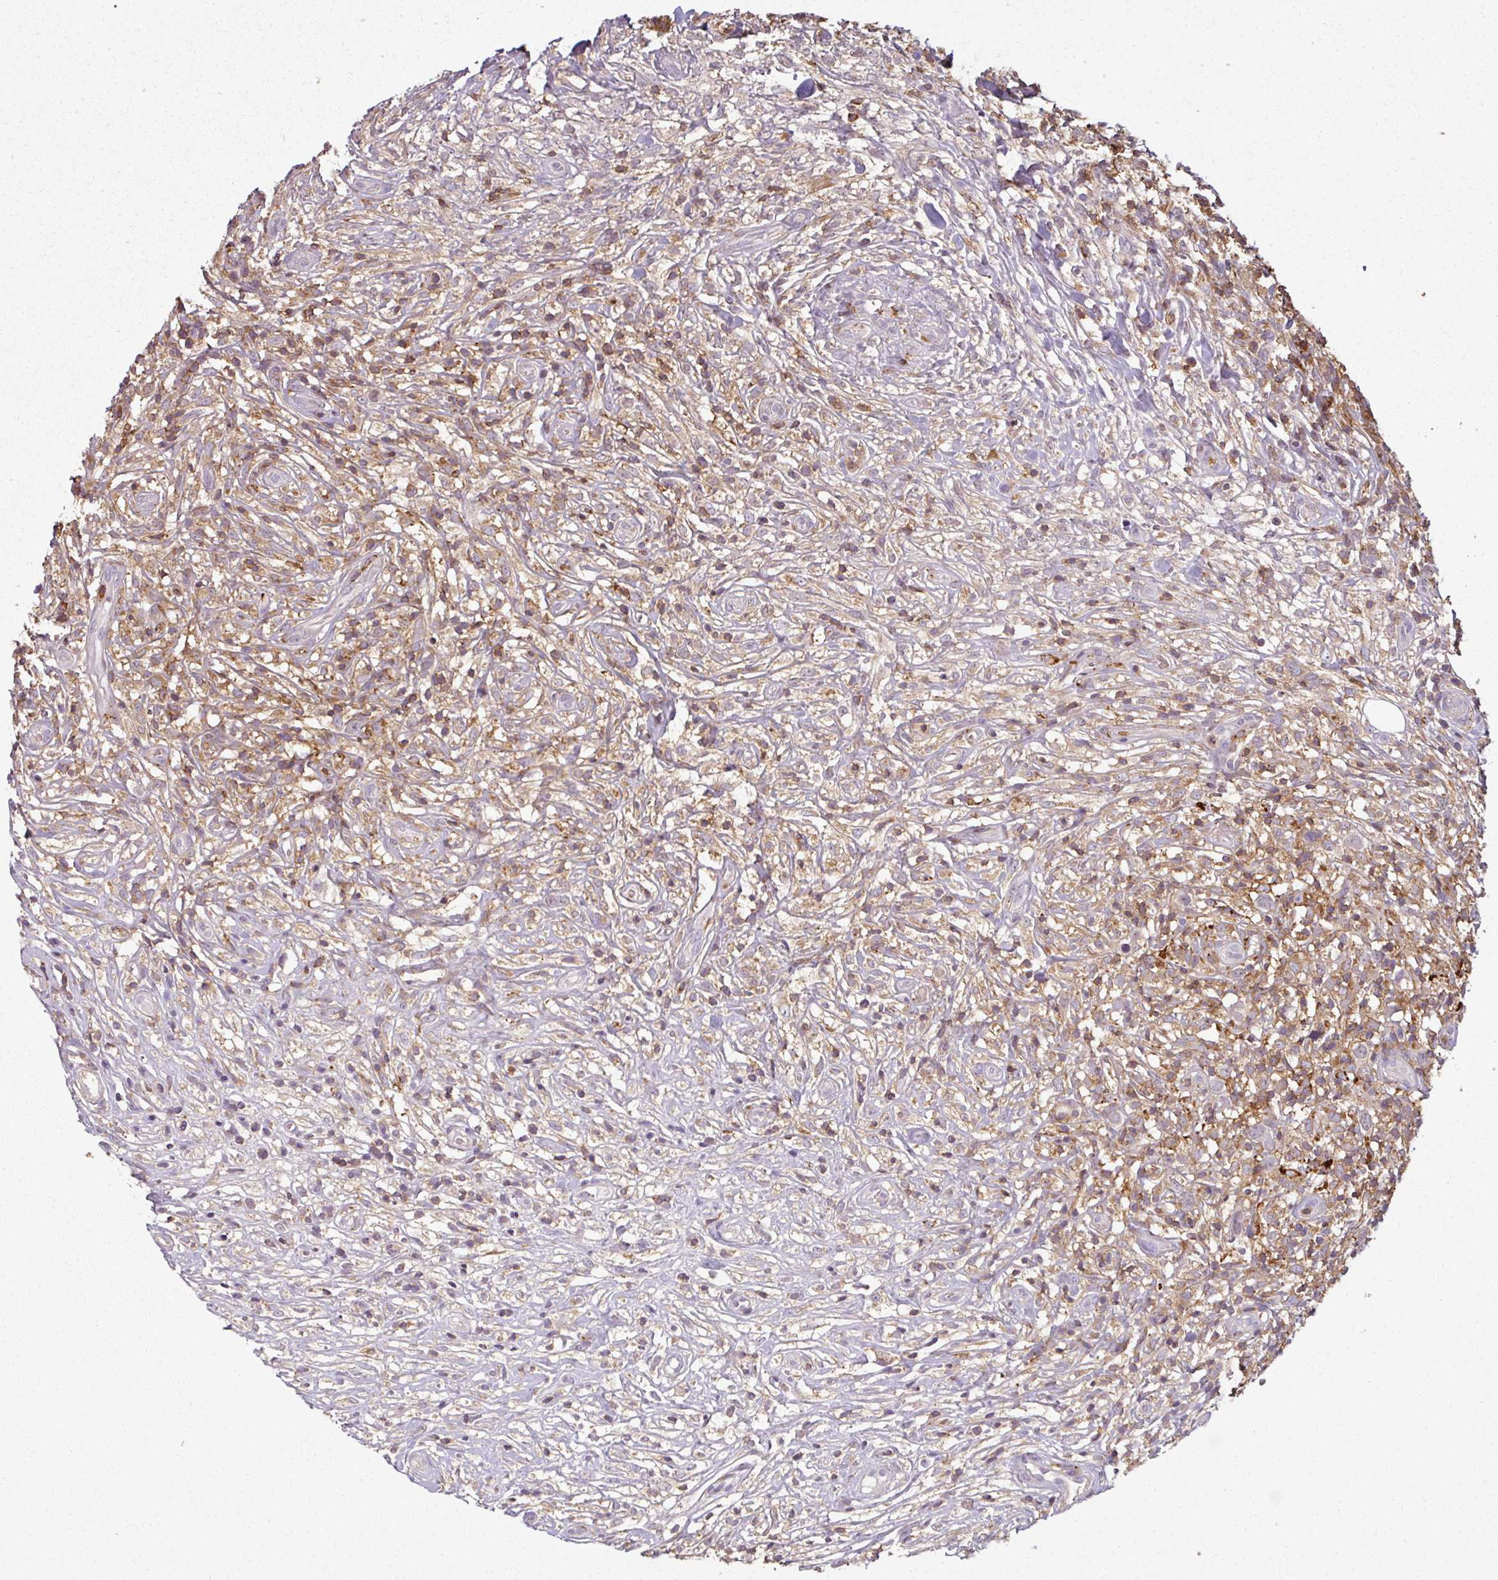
{"staining": {"intensity": "negative", "quantity": "none", "location": "none"}, "tissue": "lymphoma", "cell_type": "Tumor cells", "image_type": "cancer", "snomed": [{"axis": "morphology", "description": "Hodgkin's disease, NOS"}, {"axis": "topography", "description": "No Tissue"}], "caption": "Immunohistochemistry (IHC) histopathology image of lymphoma stained for a protein (brown), which exhibits no expression in tumor cells. (Stains: DAB immunohistochemistry (IHC) with hematoxylin counter stain, Microscopy: brightfield microscopy at high magnification).", "gene": "OLFML2B", "patient": {"sex": "female", "age": 21}}